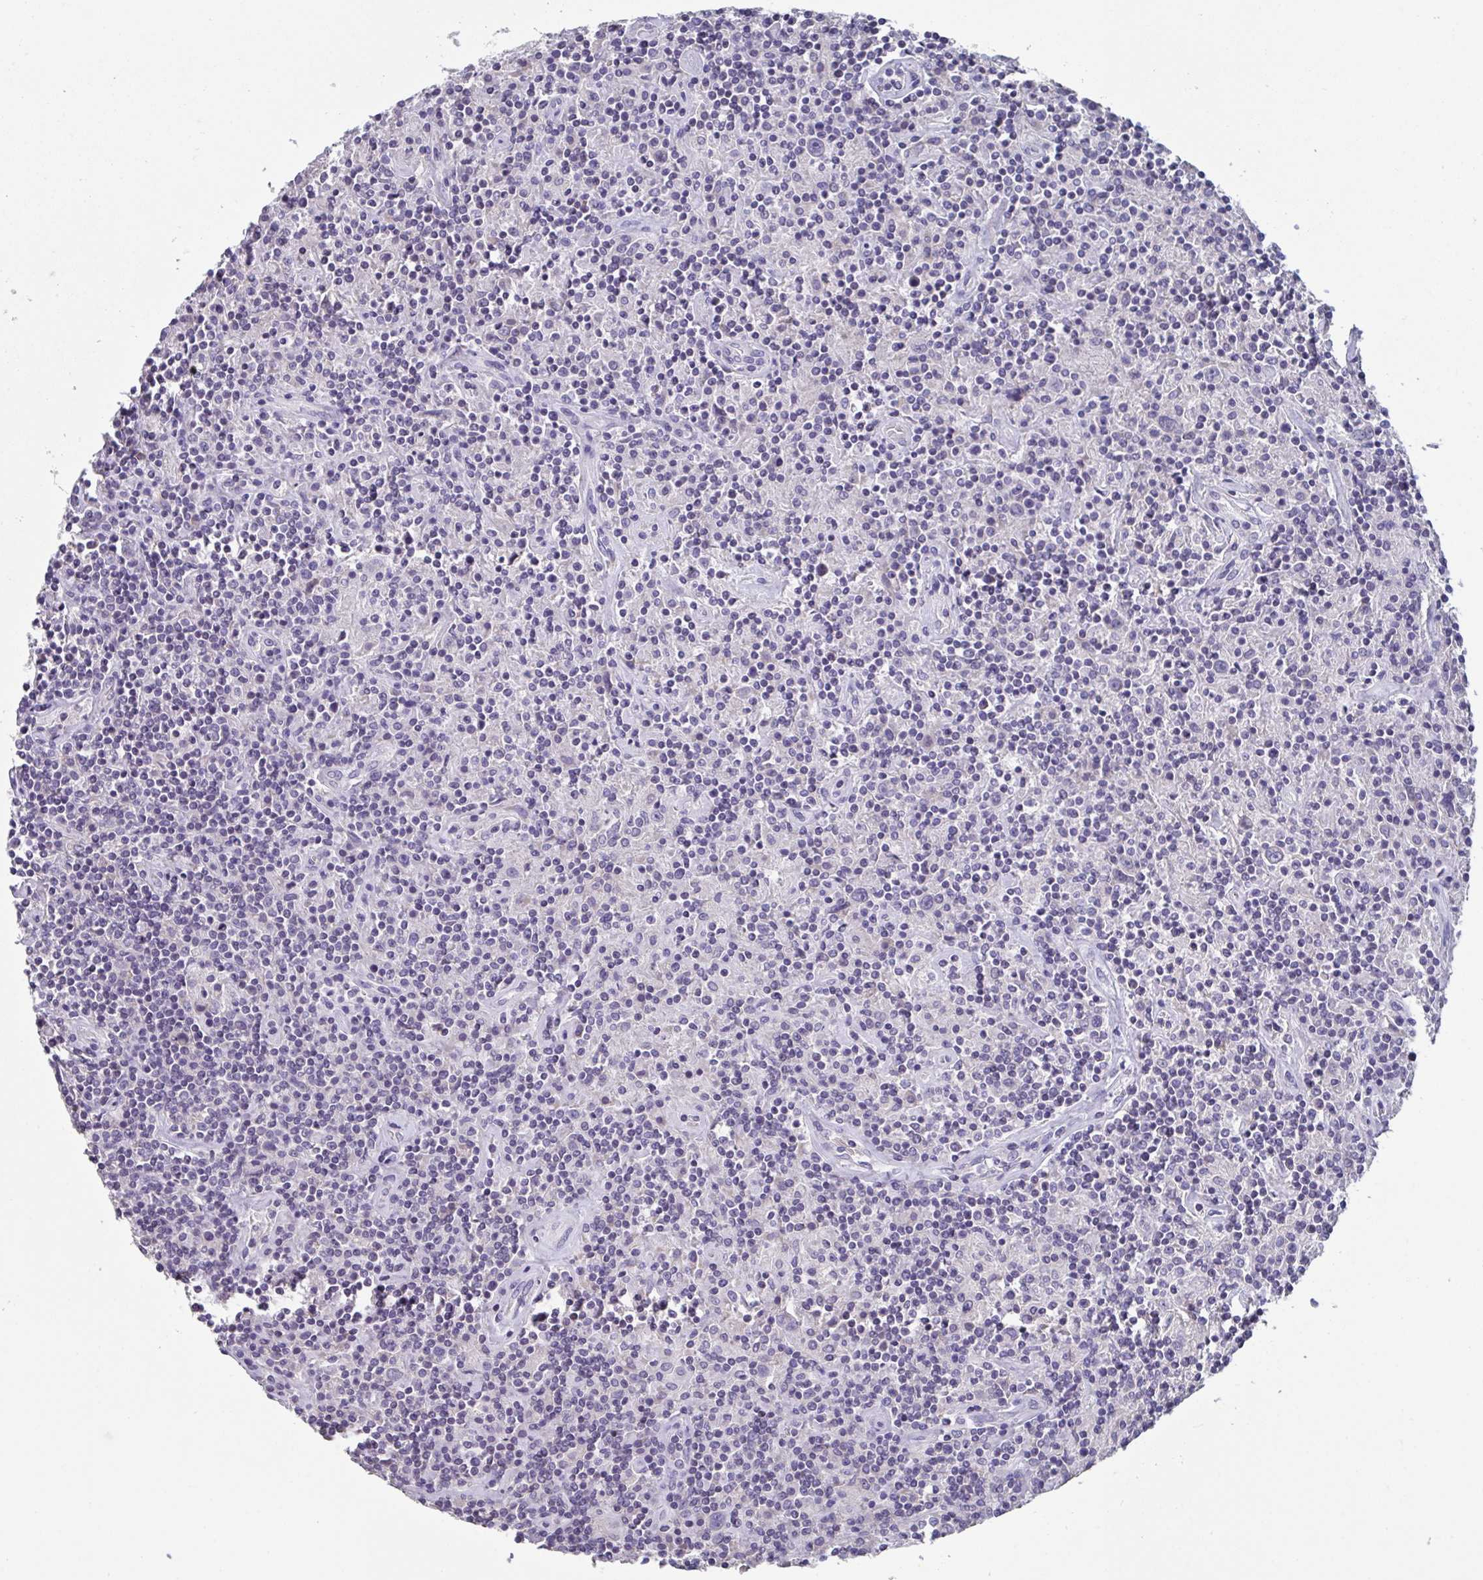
{"staining": {"intensity": "negative", "quantity": "none", "location": "none"}, "tissue": "lymphoma", "cell_type": "Tumor cells", "image_type": "cancer", "snomed": [{"axis": "morphology", "description": "Hodgkin's disease, NOS"}, {"axis": "topography", "description": "Lymph node"}], "caption": "IHC image of Hodgkin's disease stained for a protein (brown), which exhibits no staining in tumor cells.", "gene": "LRRC58", "patient": {"sex": "male", "age": 70}}